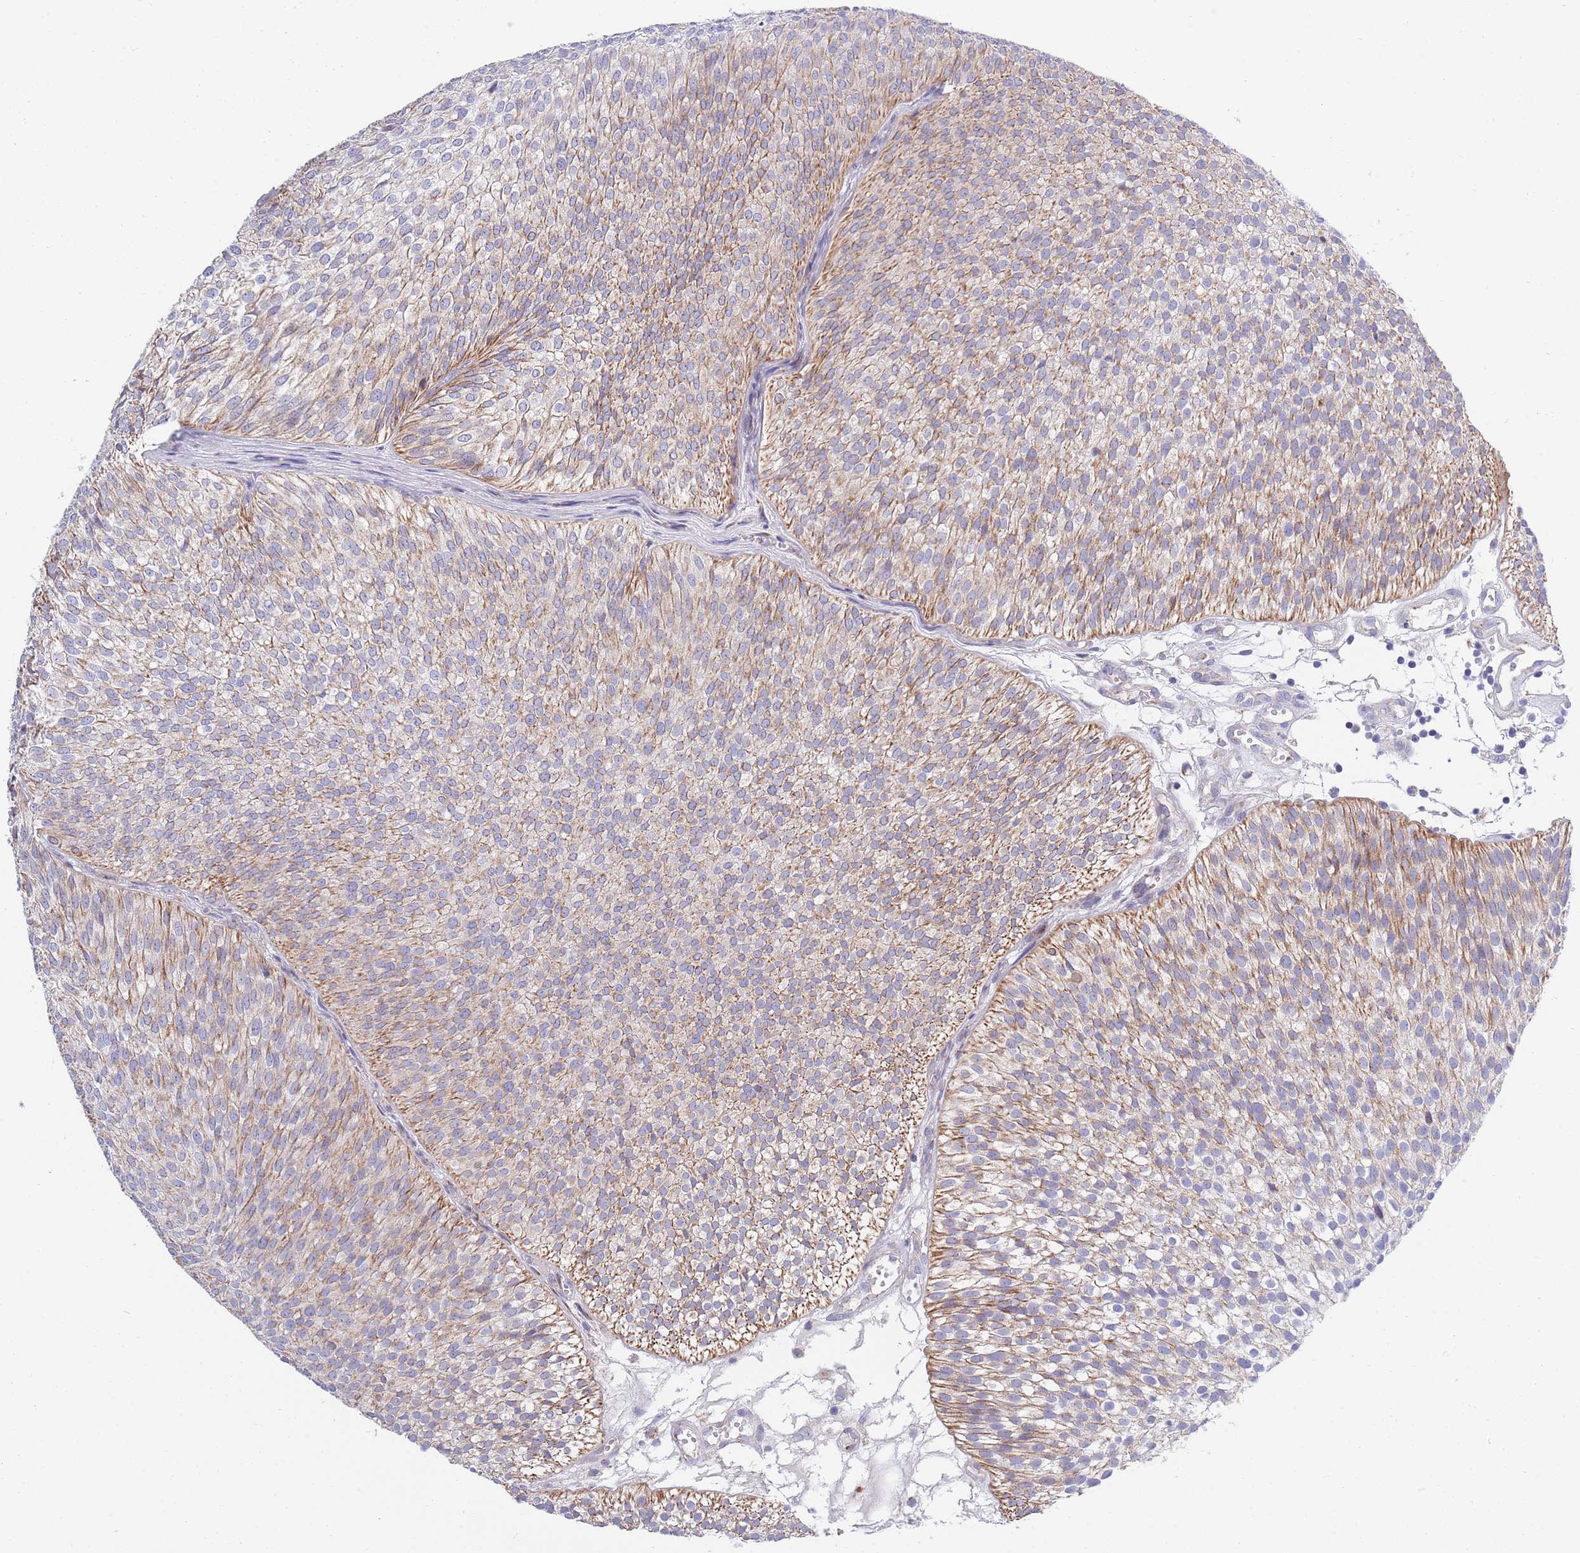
{"staining": {"intensity": "moderate", "quantity": "25%-75%", "location": "cytoplasmic/membranous"}, "tissue": "urothelial cancer", "cell_type": "Tumor cells", "image_type": "cancer", "snomed": [{"axis": "morphology", "description": "Urothelial carcinoma, Low grade"}, {"axis": "topography", "description": "Urinary bladder"}], "caption": "Human urothelial cancer stained for a protein (brown) demonstrates moderate cytoplasmic/membranous positive staining in approximately 25%-75% of tumor cells.", "gene": "EMC8", "patient": {"sex": "male", "age": 91}}